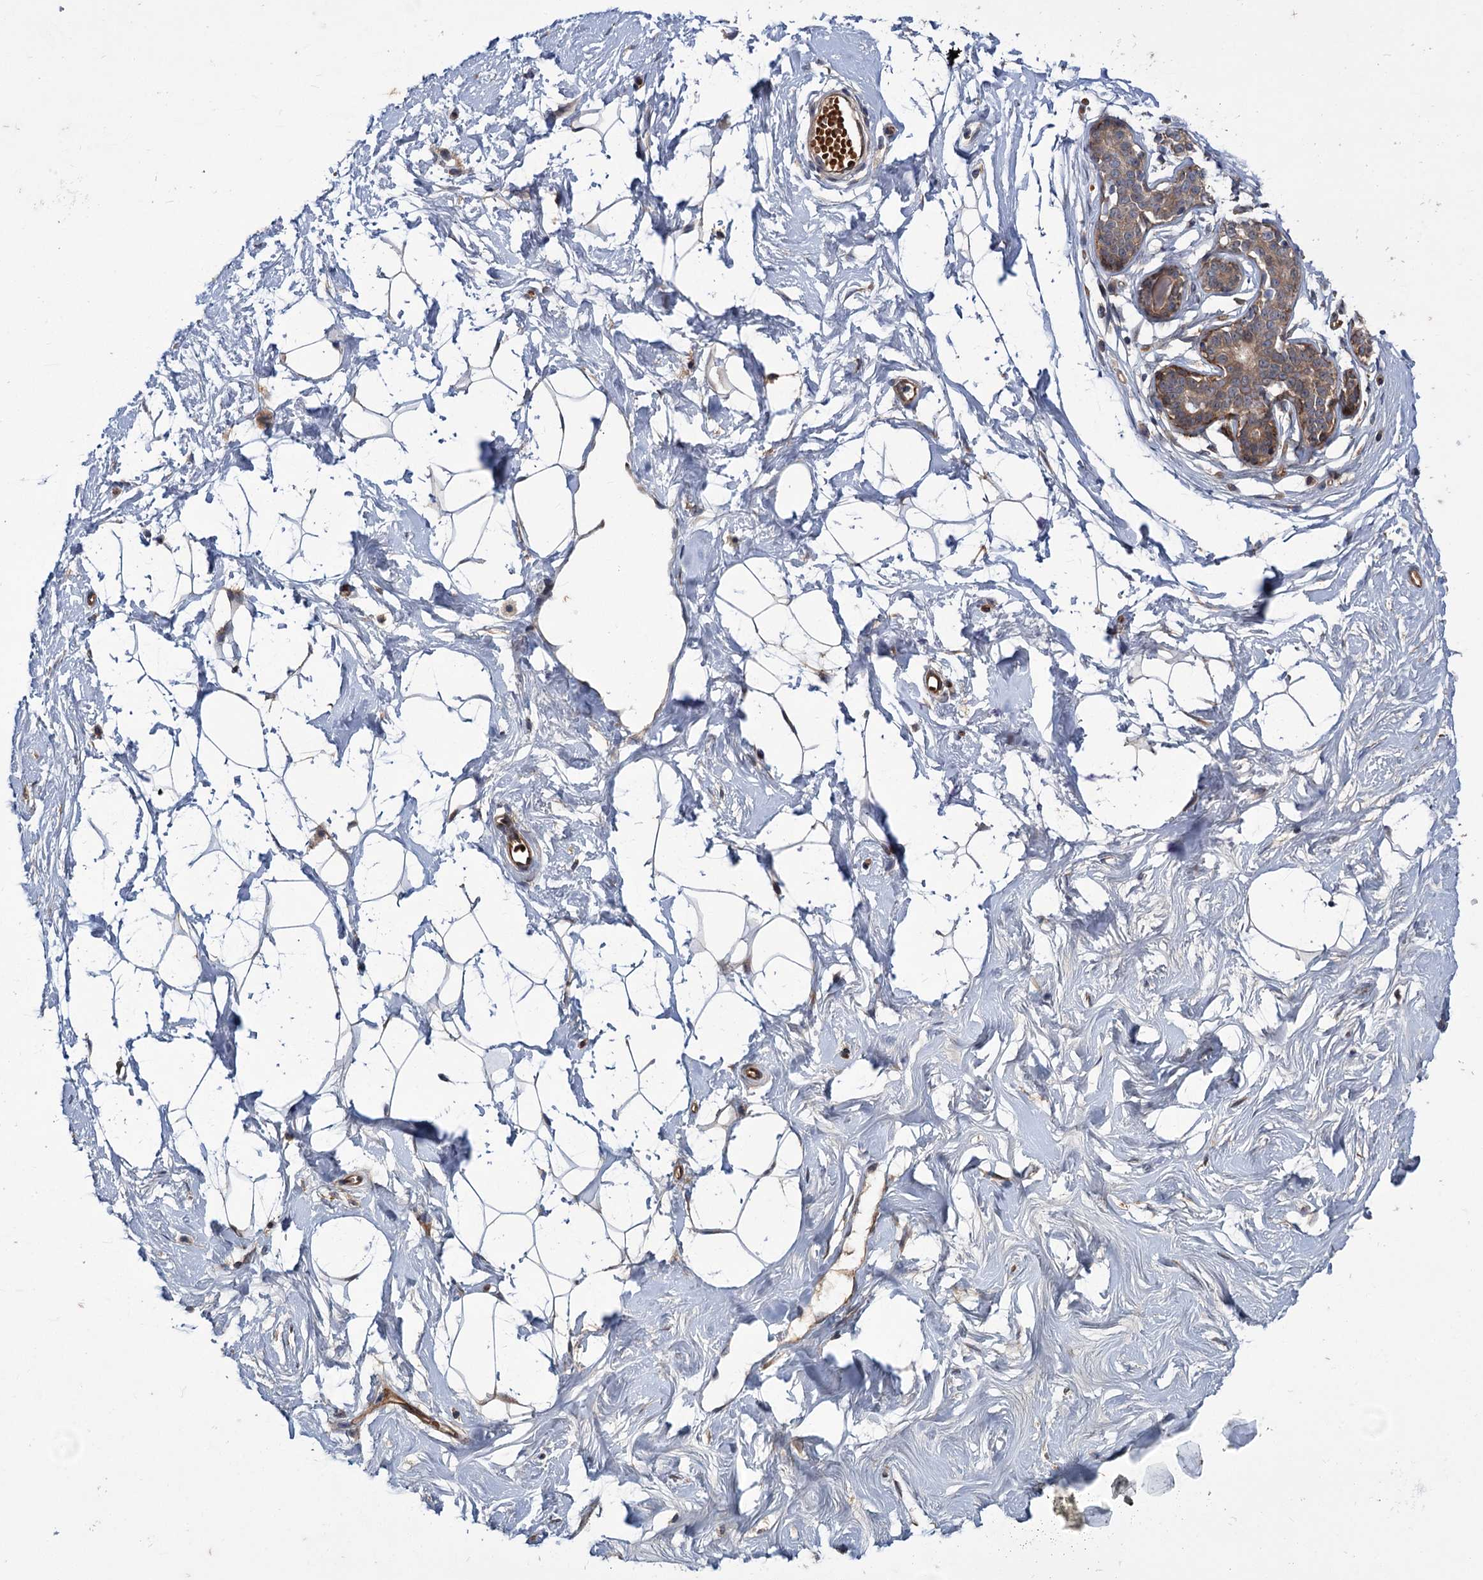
{"staining": {"intensity": "negative", "quantity": "none", "location": "none"}, "tissue": "breast", "cell_type": "Adipocytes", "image_type": "normal", "snomed": [{"axis": "morphology", "description": "Normal tissue, NOS"}, {"axis": "morphology", "description": "Adenoma, NOS"}, {"axis": "topography", "description": "Breast"}], "caption": "The histopathology image exhibits no significant positivity in adipocytes of breast. (Stains: DAB immunohistochemistry with hematoxylin counter stain, Microscopy: brightfield microscopy at high magnification).", "gene": "PKN2", "patient": {"sex": "female", "age": 23}}